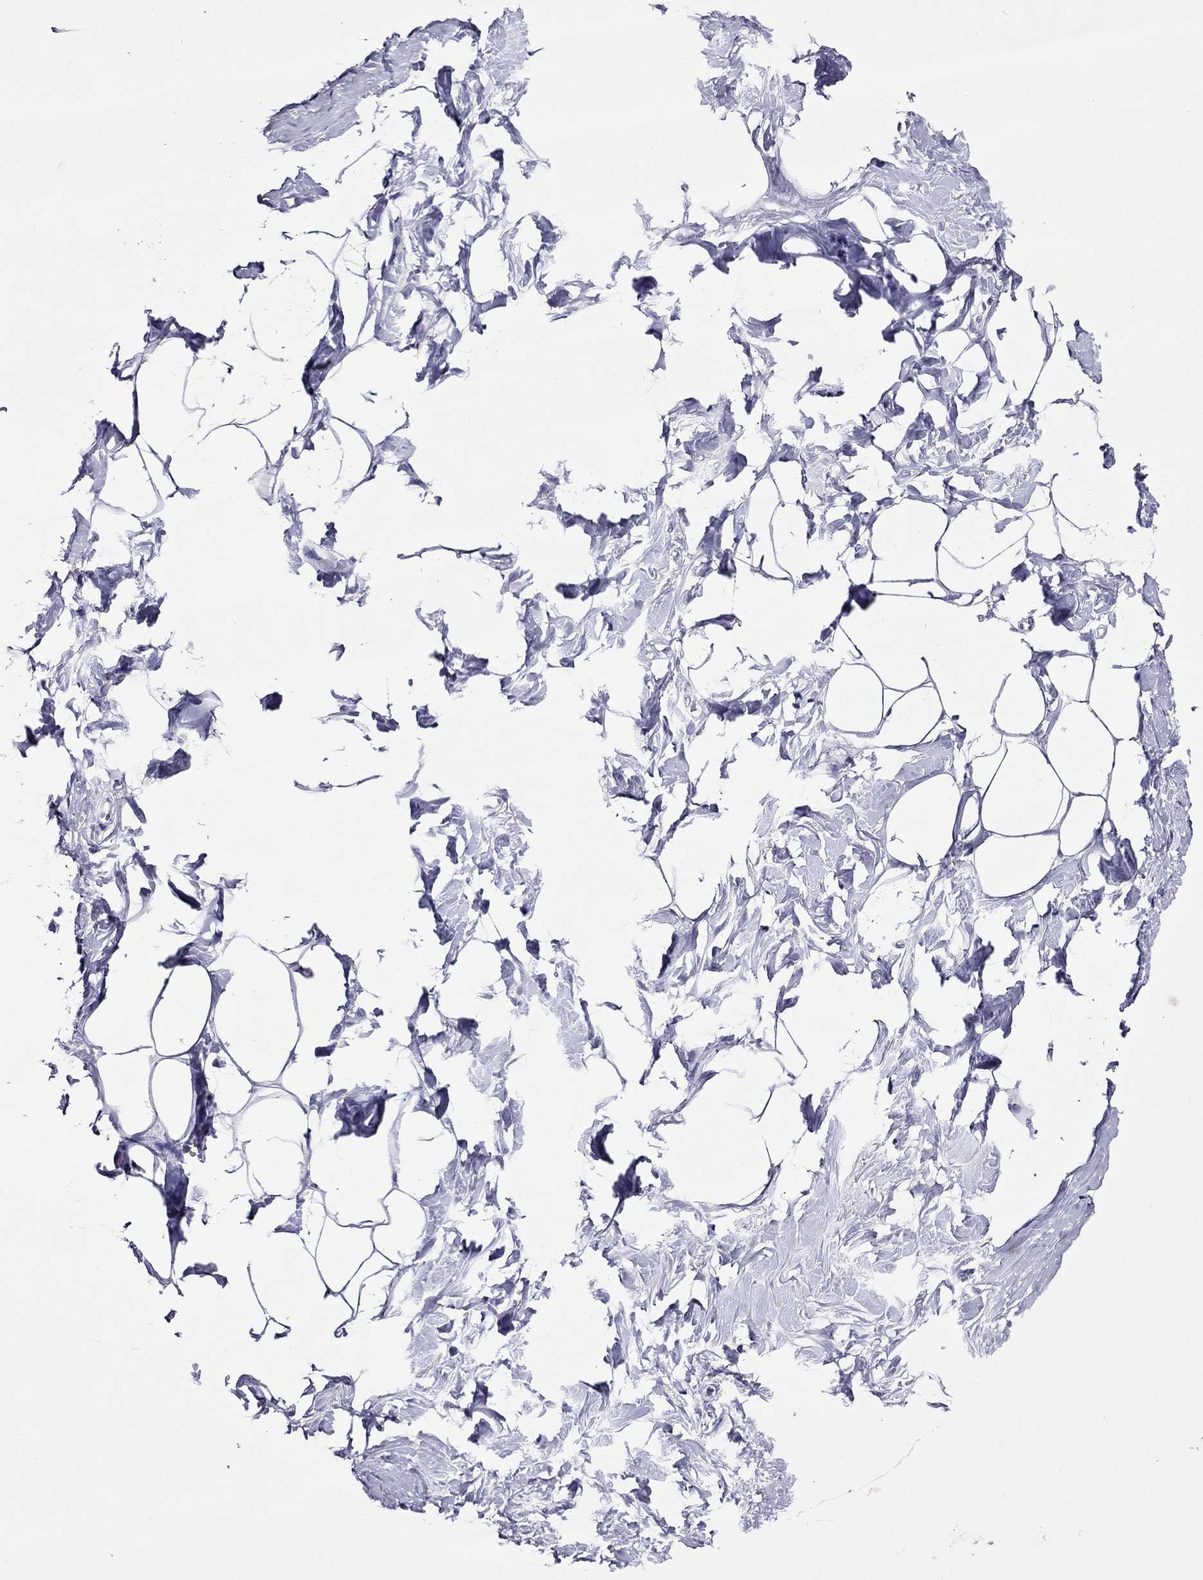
{"staining": {"intensity": "negative", "quantity": "none", "location": "none"}, "tissue": "breast", "cell_type": "Adipocytes", "image_type": "normal", "snomed": [{"axis": "morphology", "description": "Normal tissue, NOS"}, {"axis": "morphology", "description": "Lobular carcinoma, in situ"}, {"axis": "topography", "description": "Breast"}], "caption": "Immunohistochemistry photomicrograph of normal breast: human breast stained with DAB (3,3'-diaminobenzidine) demonstrates no significant protein staining in adipocytes. (DAB (3,3'-diaminobenzidine) immunohistochemistry, high magnification).", "gene": "SPTBN4", "patient": {"sex": "female", "age": 35}}